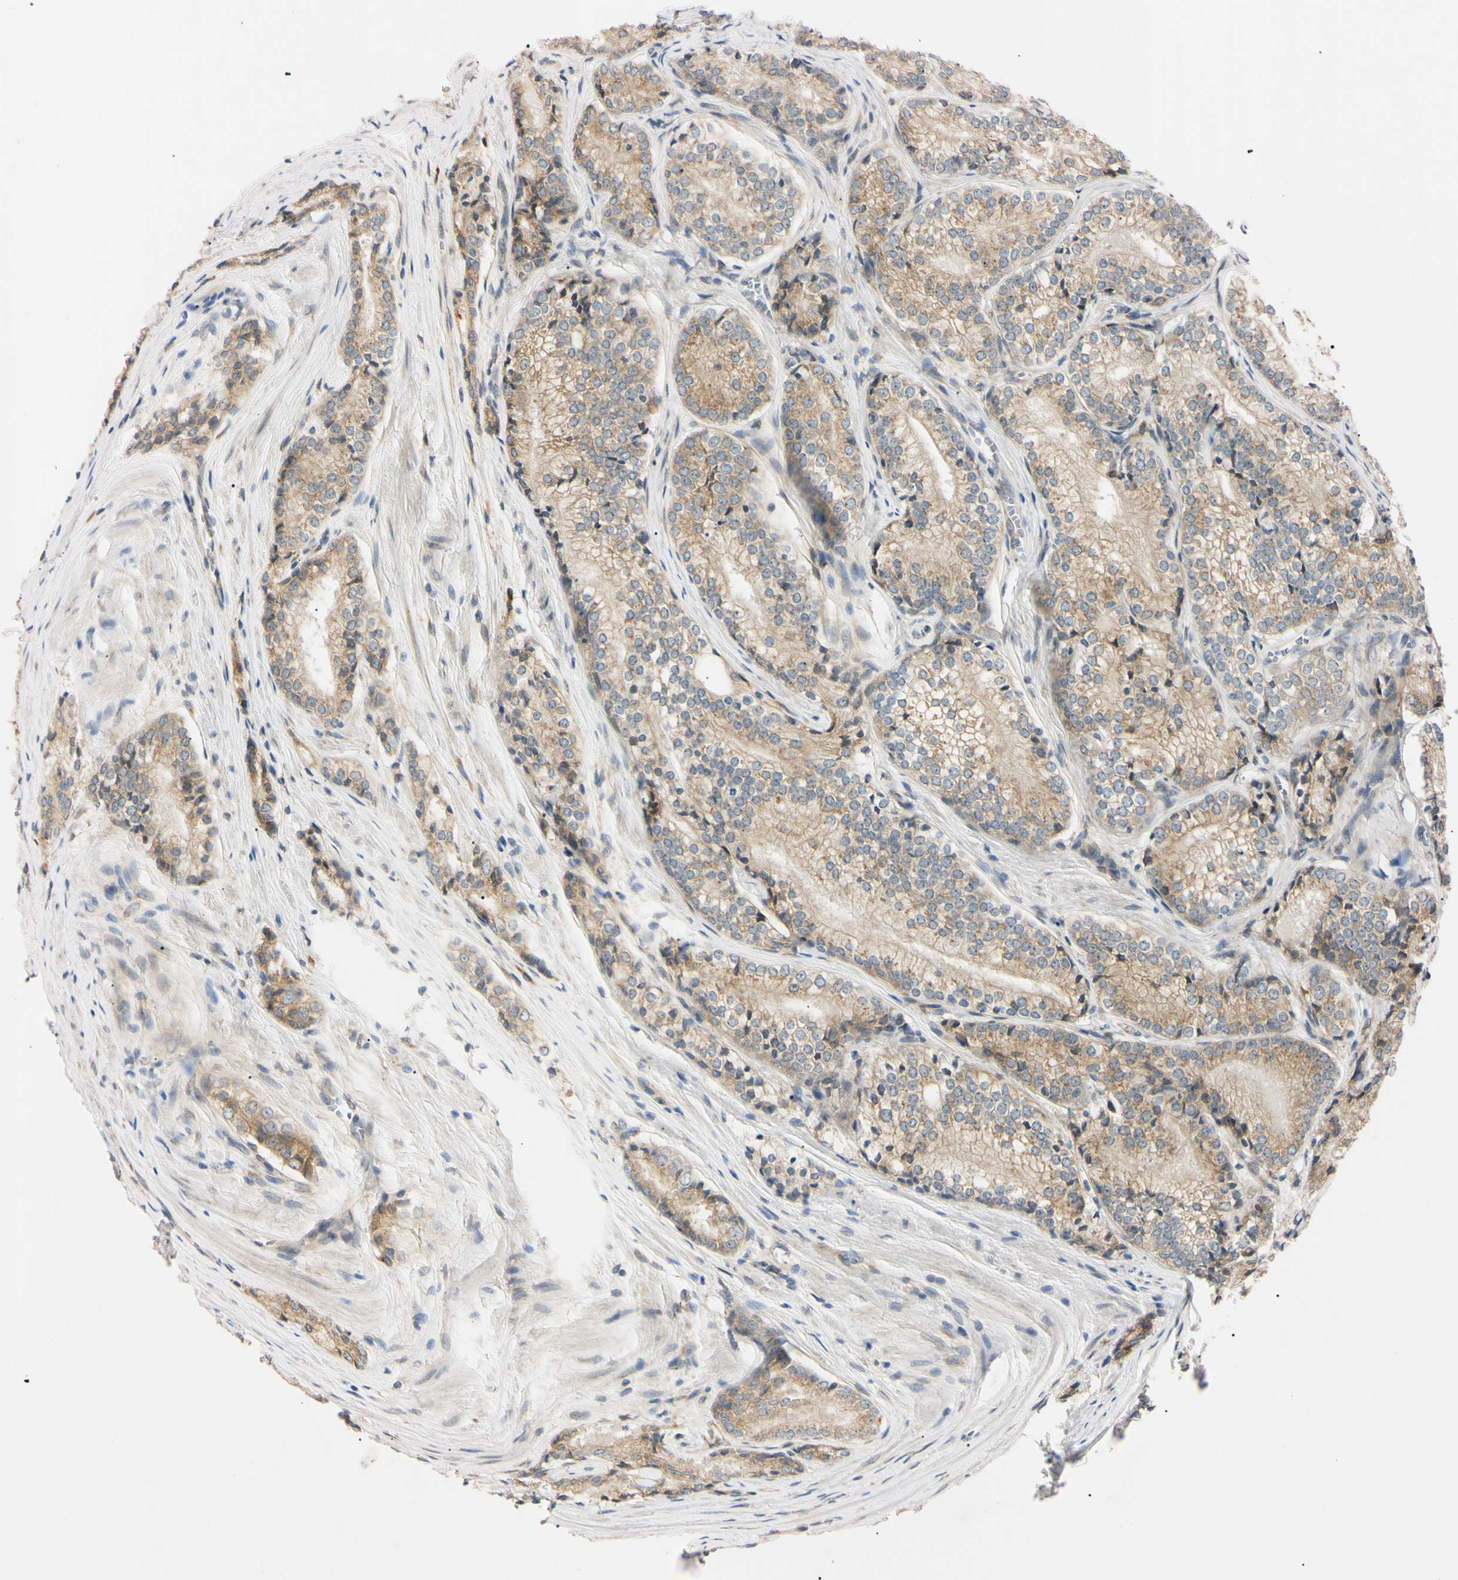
{"staining": {"intensity": "weak", "quantity": ">75%", "location": "cytoplasmic/membranous"}, "tissue": "prostate cancer", "cell_type": "Tumor cells", "image_type": "cancer", "snomed": [{"axis": "morphology", "description": "Adenocarcinoma, Low grade"}, {"axis": "topography", "description": "Prostate"}], "caption": "The immunohistochemical stain highlights weak cytoplasmic/membranous positivity in tumor cells of prostate adenocarcinoma (low-grade) tissue.", "gene": "IER3IP1", "patient": {"sex": "male", "age": 60}}